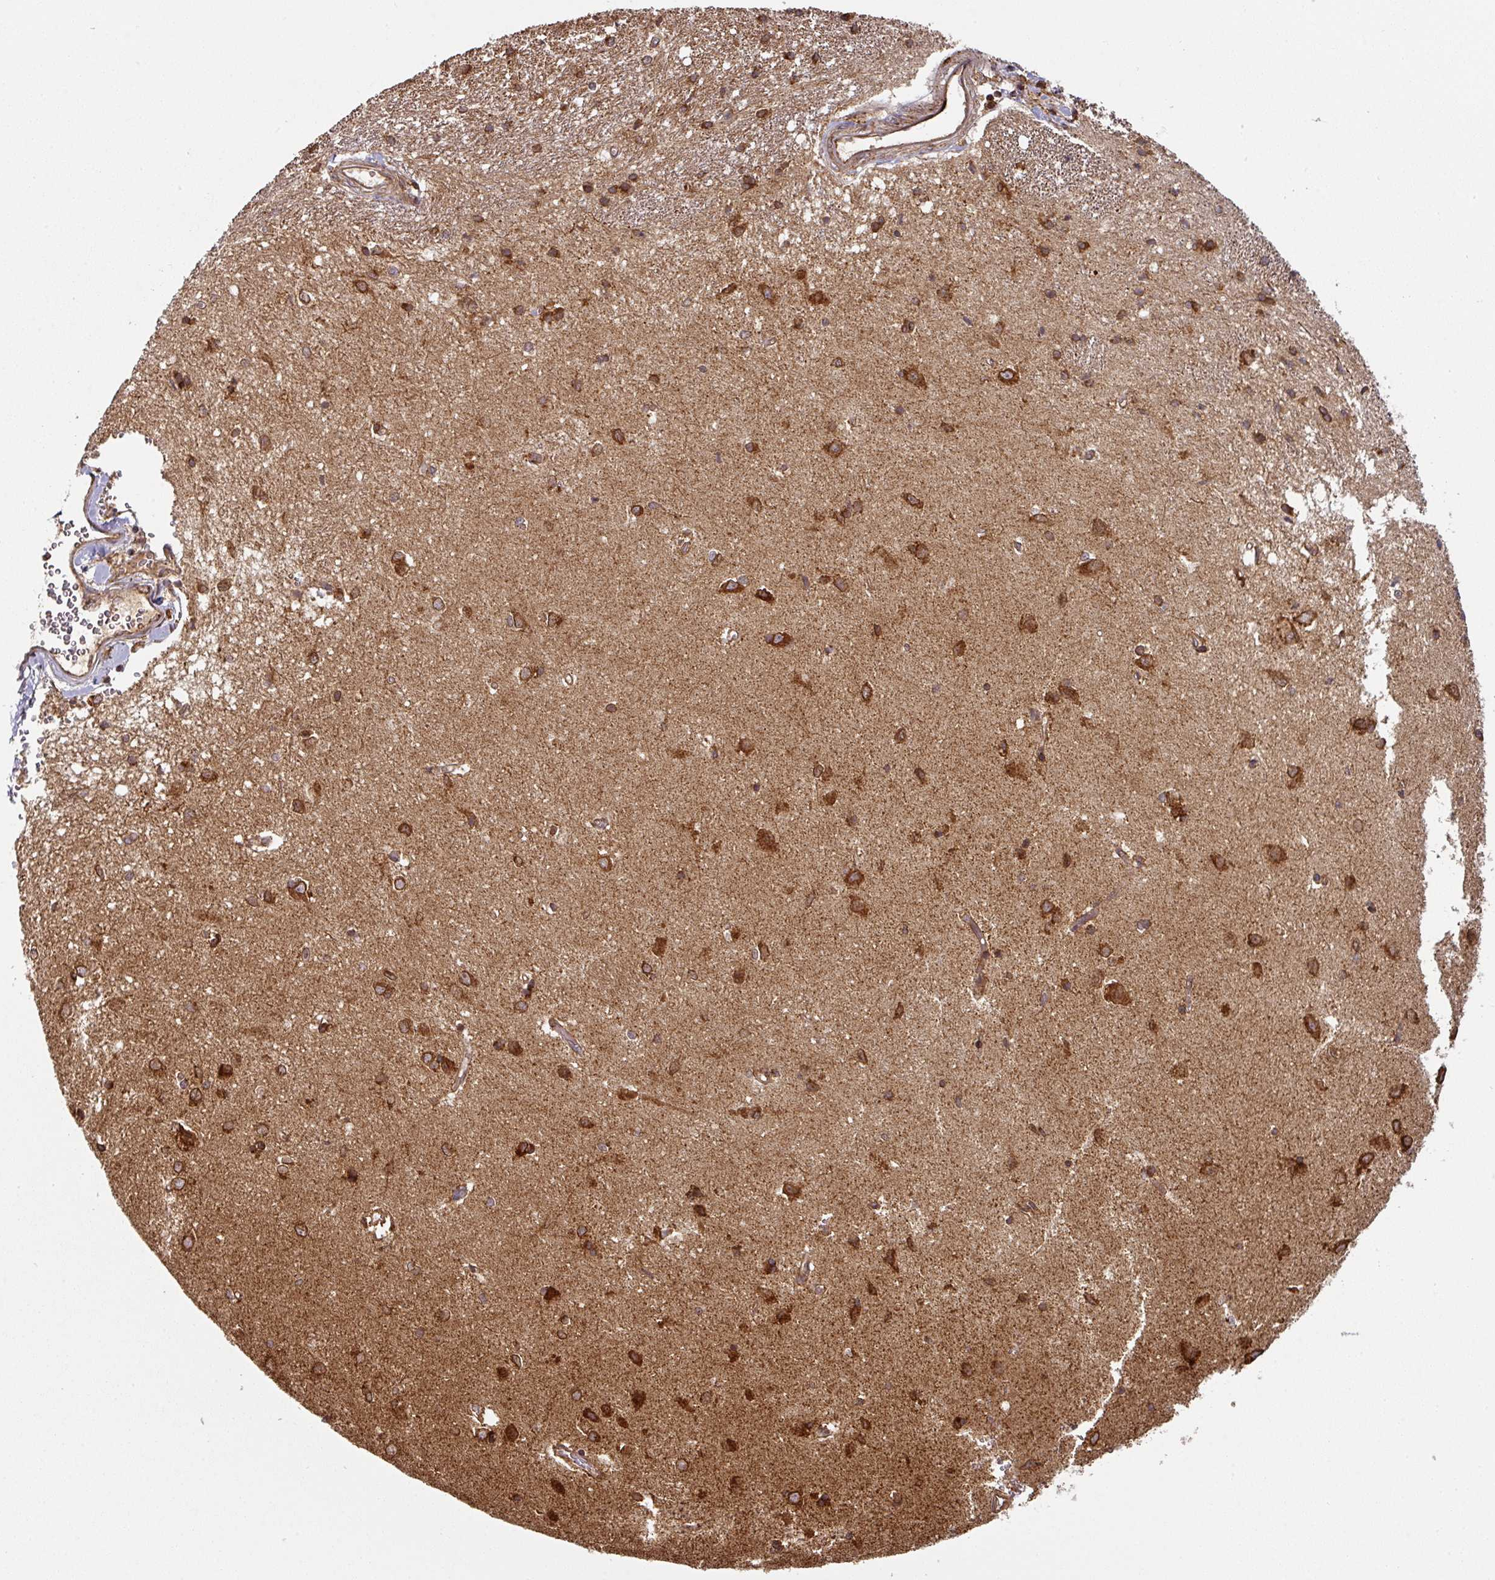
{"staining": {"intensity": "strong", "quantity": ">75%", "location": "cytoplasmic/membranous"}, "tissue": "hippocampus", "cell_type": "Glial cells", "image_type": "normal", "snomed": [{"axis": "morphology", "description": "Normal tissue, NOS"}, {"axis": "topography", "description": "Hippocampus"}], "caption": "Hippocampus stained with immunohistochemistry exhibits strong cytoplasmic/membranous staining in approximately >75% of glial cells.", "gene": "TRAP1", "patient": {"sex": "female", "age": 64}}